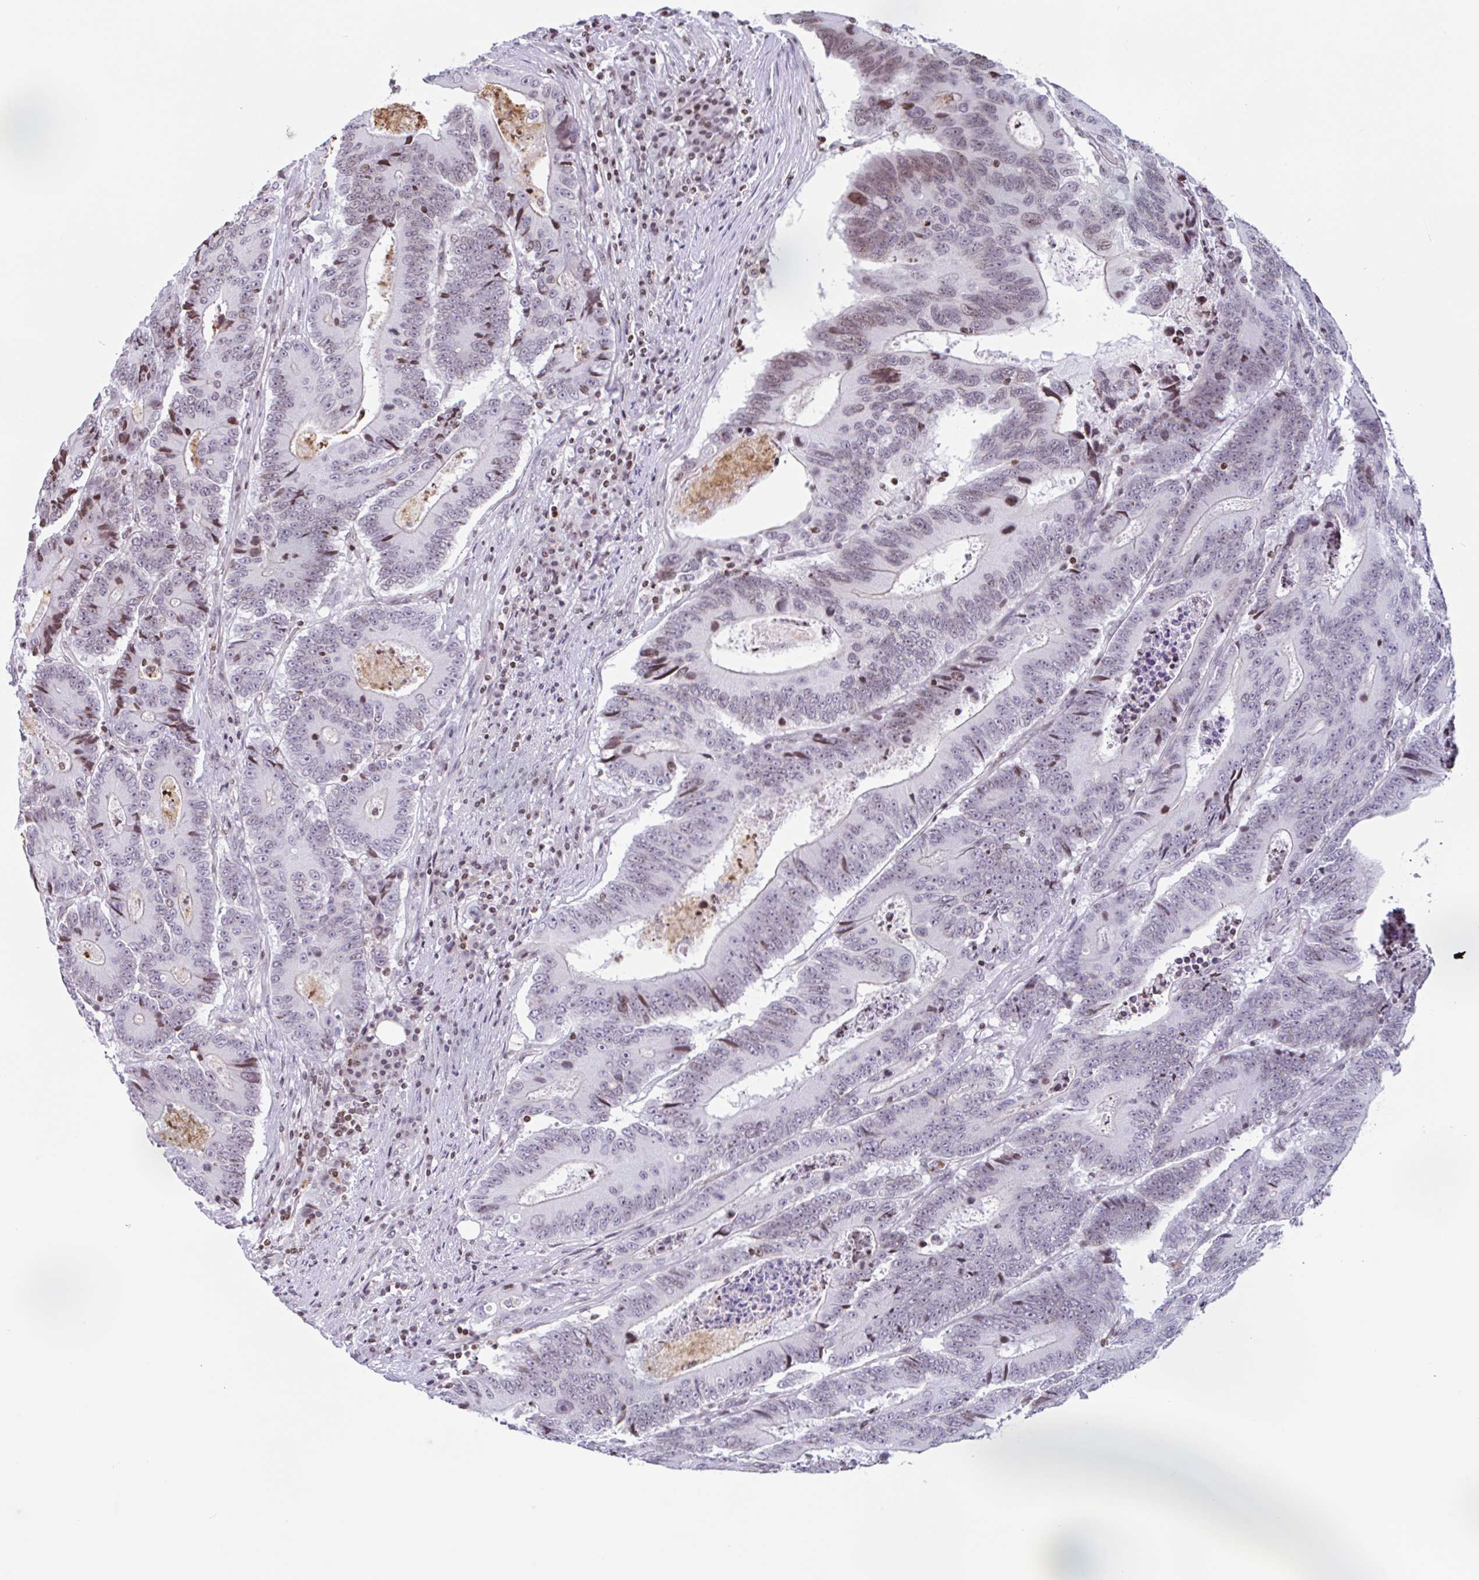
{"staining": {"intensity": "weak", "quantity": "25%-75%", "location": "nuclear"}, "tissue": "colorectal cancer", "cell_type": "Tumor cells", "image_type": "cancer", "snomed": [{"axis": "morphology", "description": "Adenocarcinoma, NOS"}, {"axis": "topography", "description": "Colon"}], "caption": "The immunohistochemical stain shows weak nuclear staining in tumor cells of adenocarcinoma (colorectal) tissue.", "gene": "NOL6", "patient": {"sex": "male", "age": 83}}